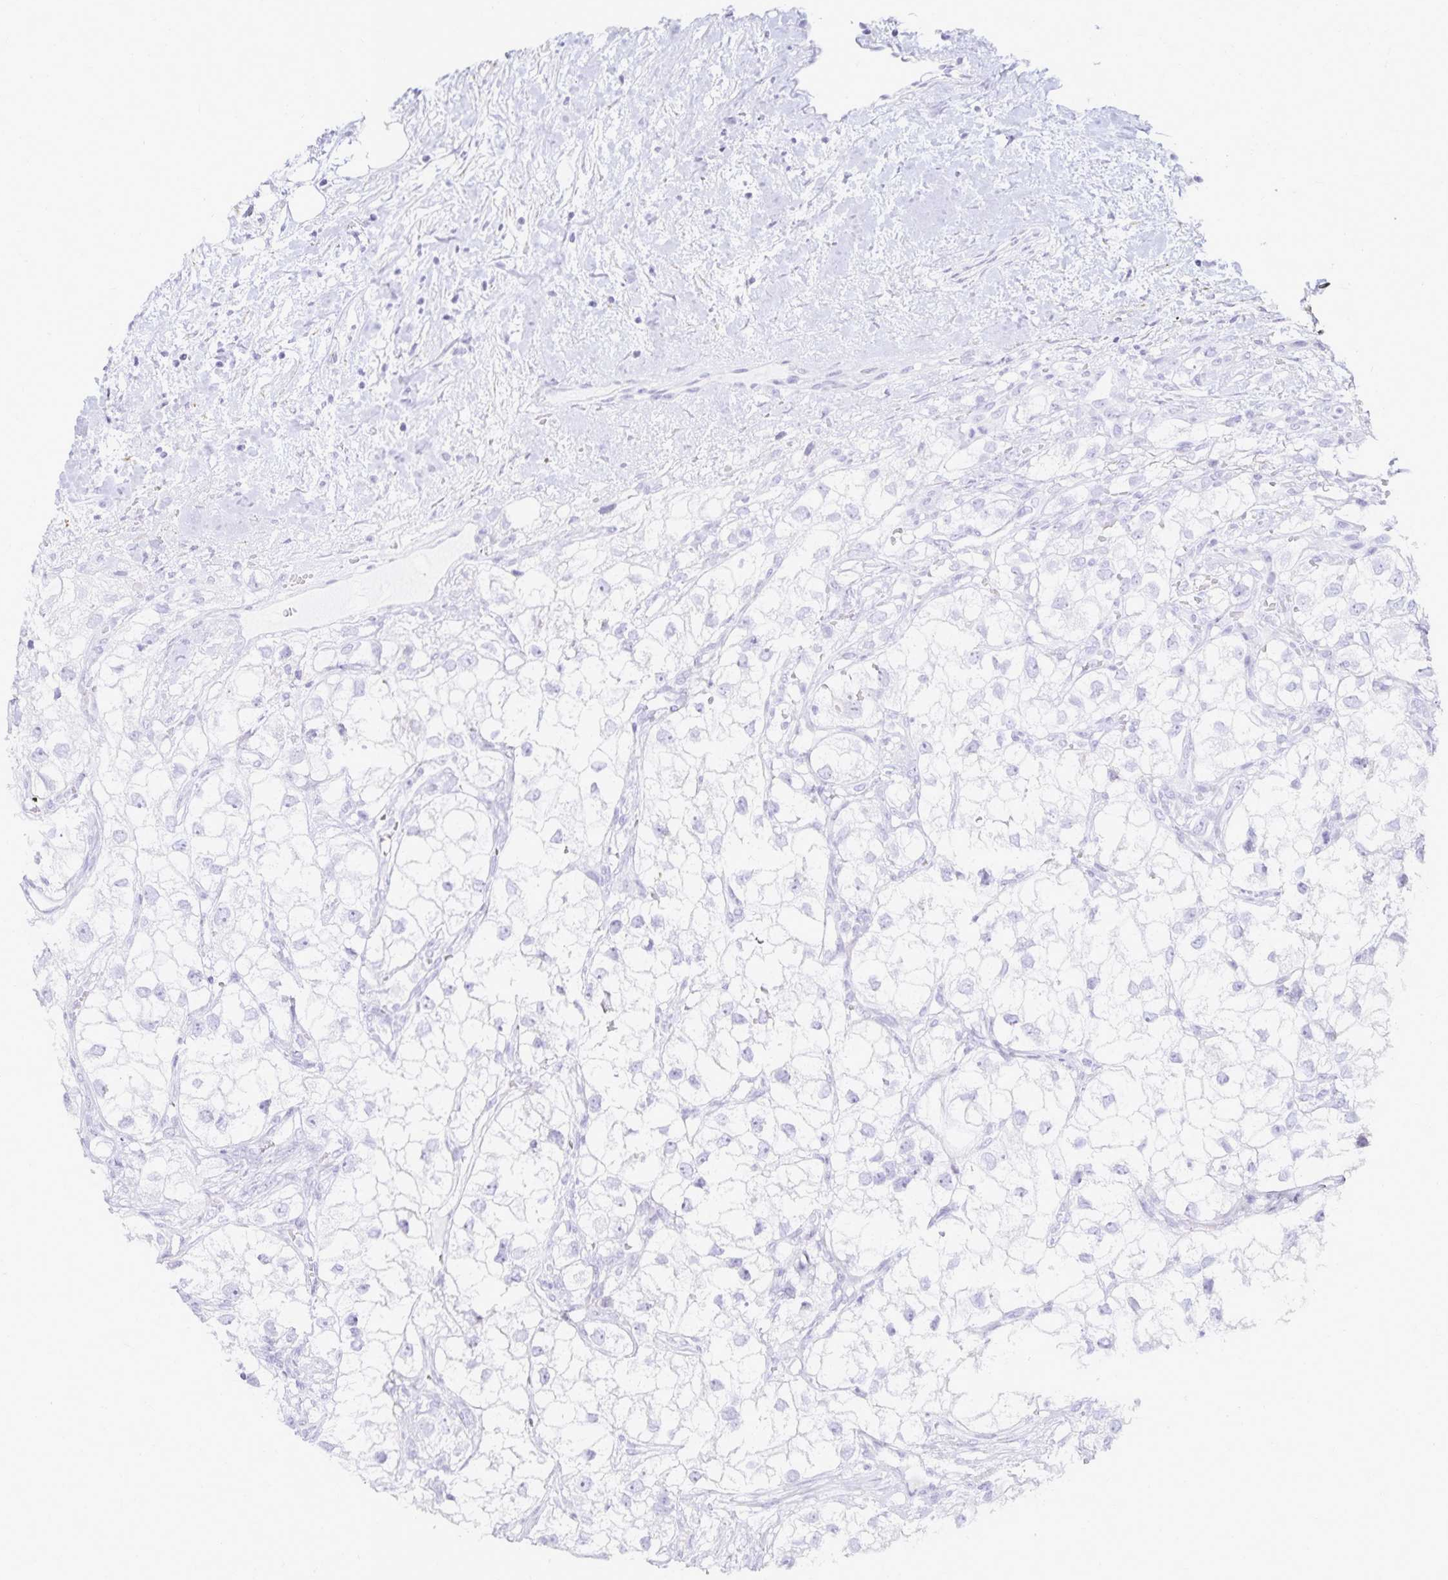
{"staining": {"intensity": "negative", "quantity": "none", "location": "none"}, "tissue": "renal cancer", "cell_type": "Tumor cells", "image_type": "cancer", "snomed": [{"axis": "morphology", "description": "Adenocarcinoma, NOS"}, {"axis": "topography", "description": "Kidney"}], "caption": "Immunohistochemical staining of adenocarcinoma (renal) displays no significant positivity in tumor cells.", "gene": "GP2", "patient": {"sex": "male", "age": 59}}